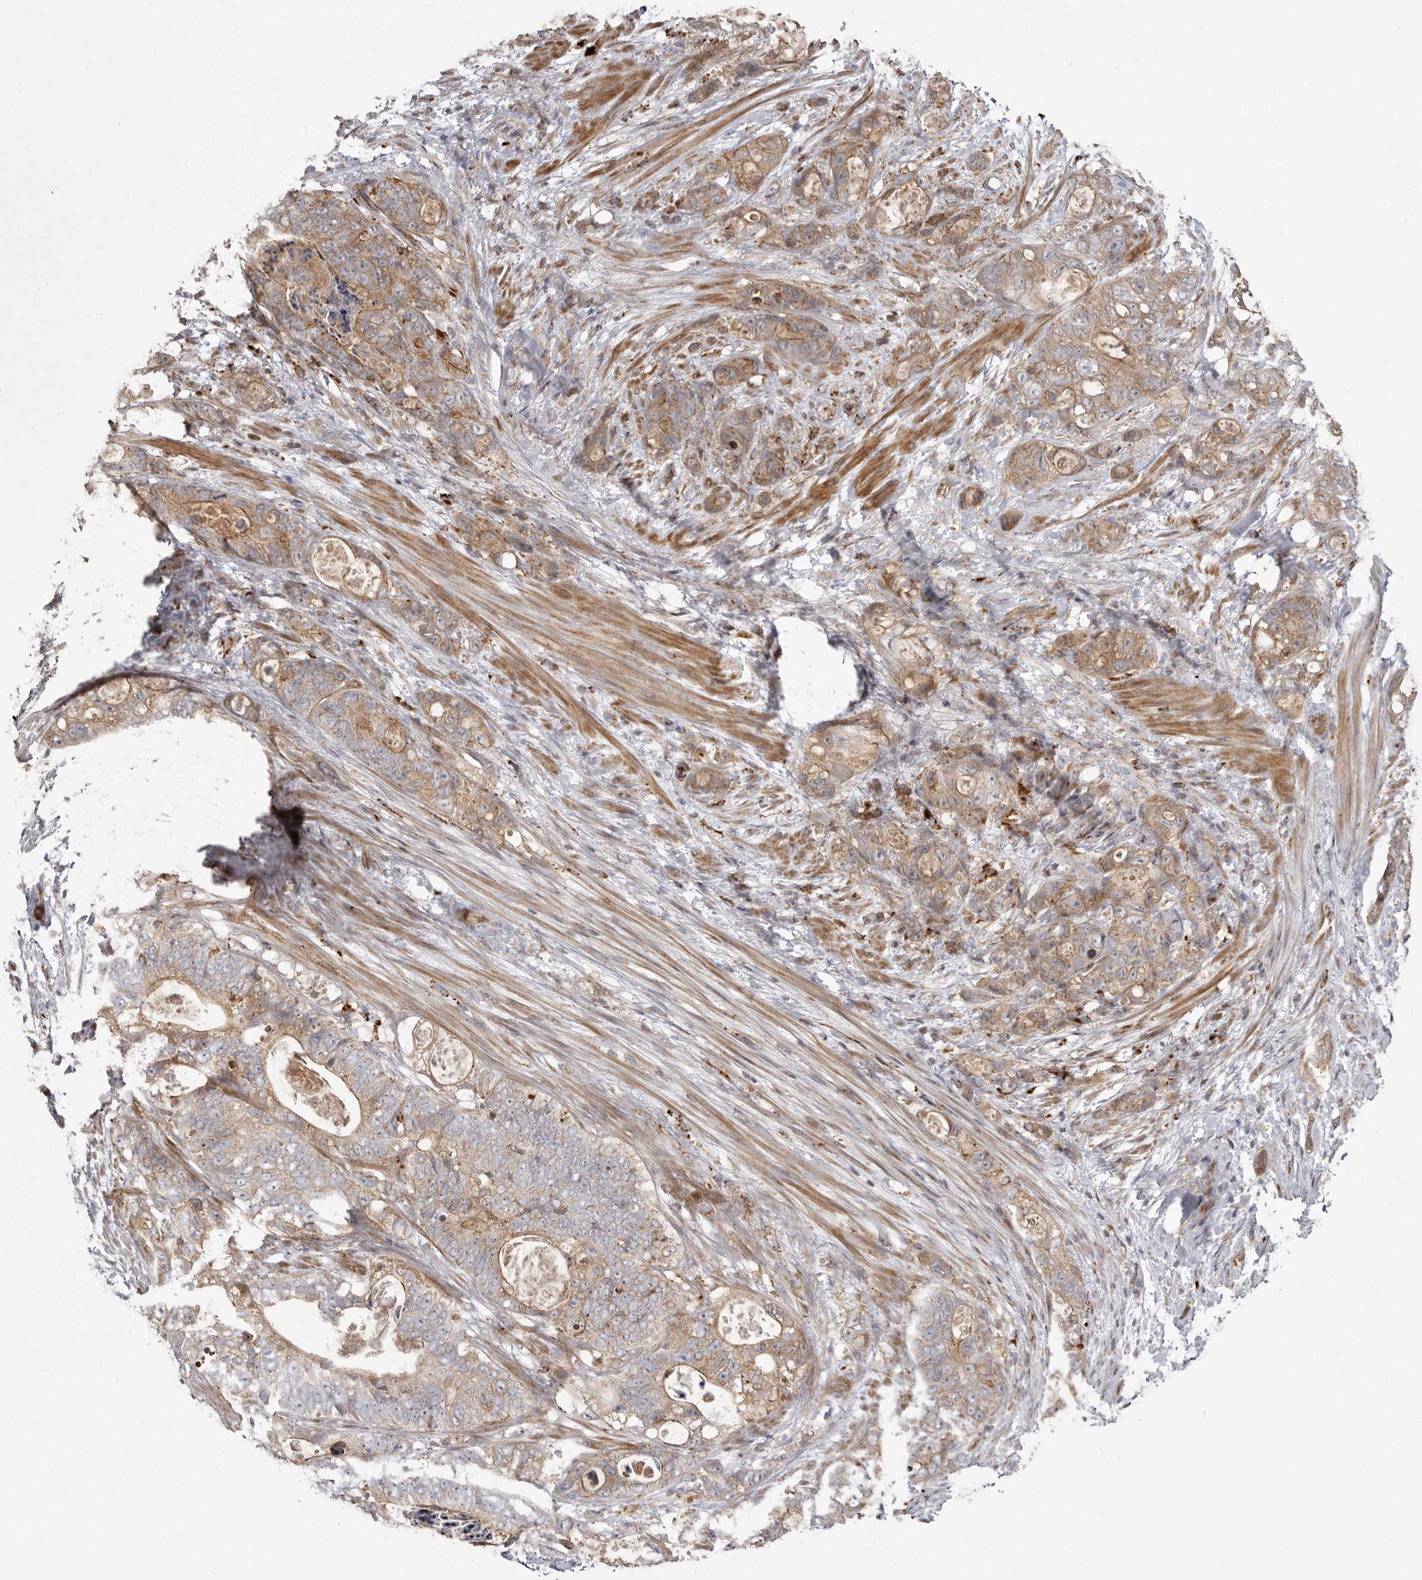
{"staining": {"intensity": "weak", "quantity": ">75%", "location": "cytoplasmic/membranous"}, "tissue": "stomach cancer", "cell_type": "Tumor cells", "image_type": "cancer", "snomed": [{"axis": "morphology", "description": "Normal tissue, NOS"}, {"axis": "morphology", "description": "Adenocarcinoma, NOS"}, {"axis": "topography", "description": "Stomach"}], "caption": "An image showing weak cytoplasmic/membranous positivity in about >75% of tumor cells in stomach adenocarcinoma, as visualized by brown immunohistochemical staining.", "gene": "NUP43", "patient": {"sex": "female", "age": 89}}